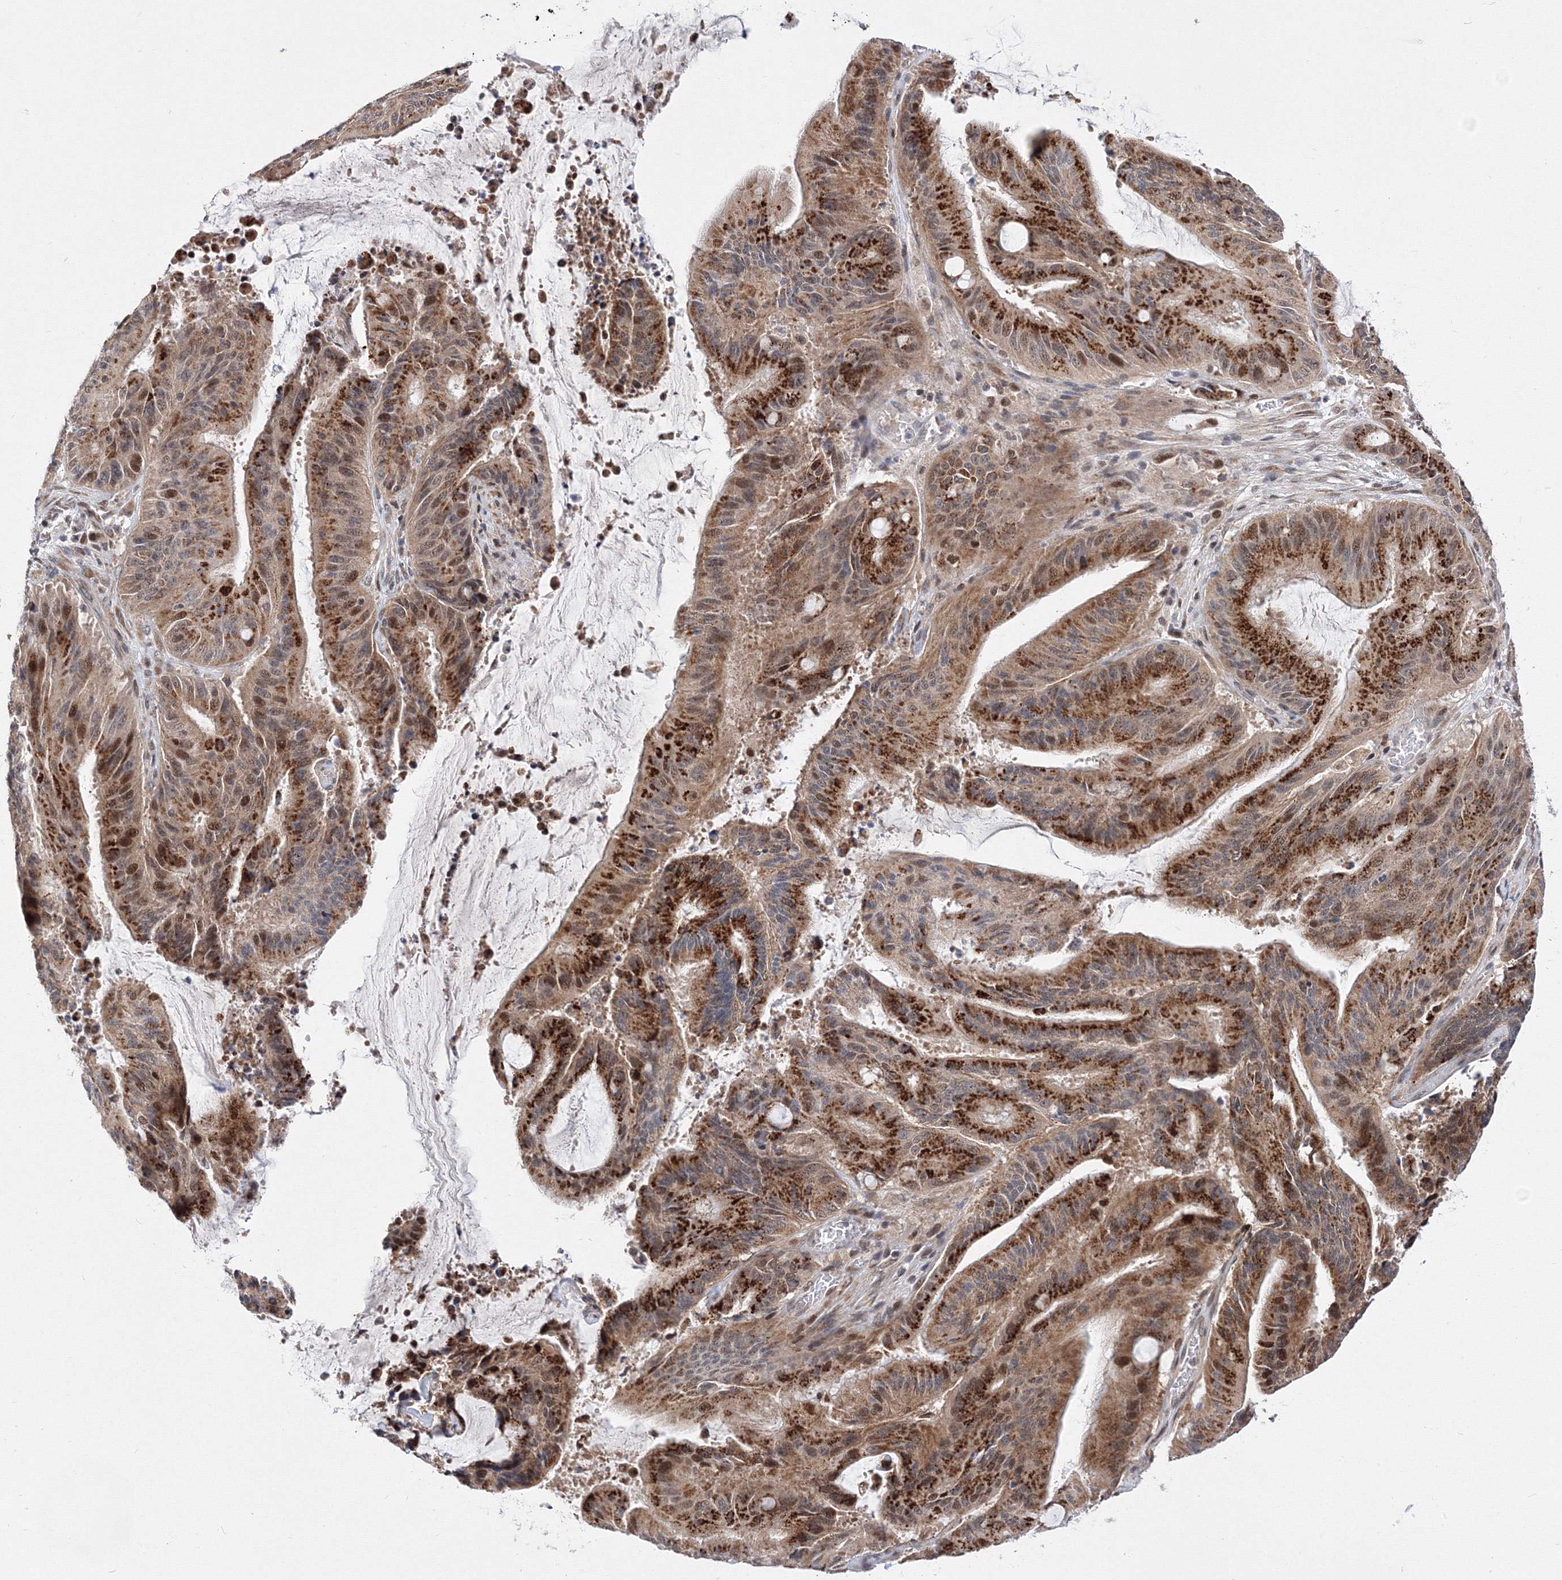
{"staining": {"intensity": "strong", "quantity": ">75%", "location": "cytoplasmic/membranous,nuclear"}, "tissue": "liver cancer", "cell_type": "Tumor cells", "image_type": "cancer", "snomed": [{"axis": "morphology", "description": "Normal tissue, NOS"}, {"axis": "morphology", "description": "Cholangiocarcinoma"}, {"axis": "topography", "description": "Liver"}, {"axis": "topography", "description": "Peripheral nerve tissue"}], "caption": "Immunohistochemical staining of human liver cancer (cholangiocarcinoma) exhibits high levels of strong cytoplasmic/membranous and nuclear expression in about >75% of tumor cells. Using DAB (brown) and hematoxylin (blue) stains, captured at high magnification using brightfield microscopy.", "gene": "GPN1", "patient": {"sex": "female", "age": 73}}